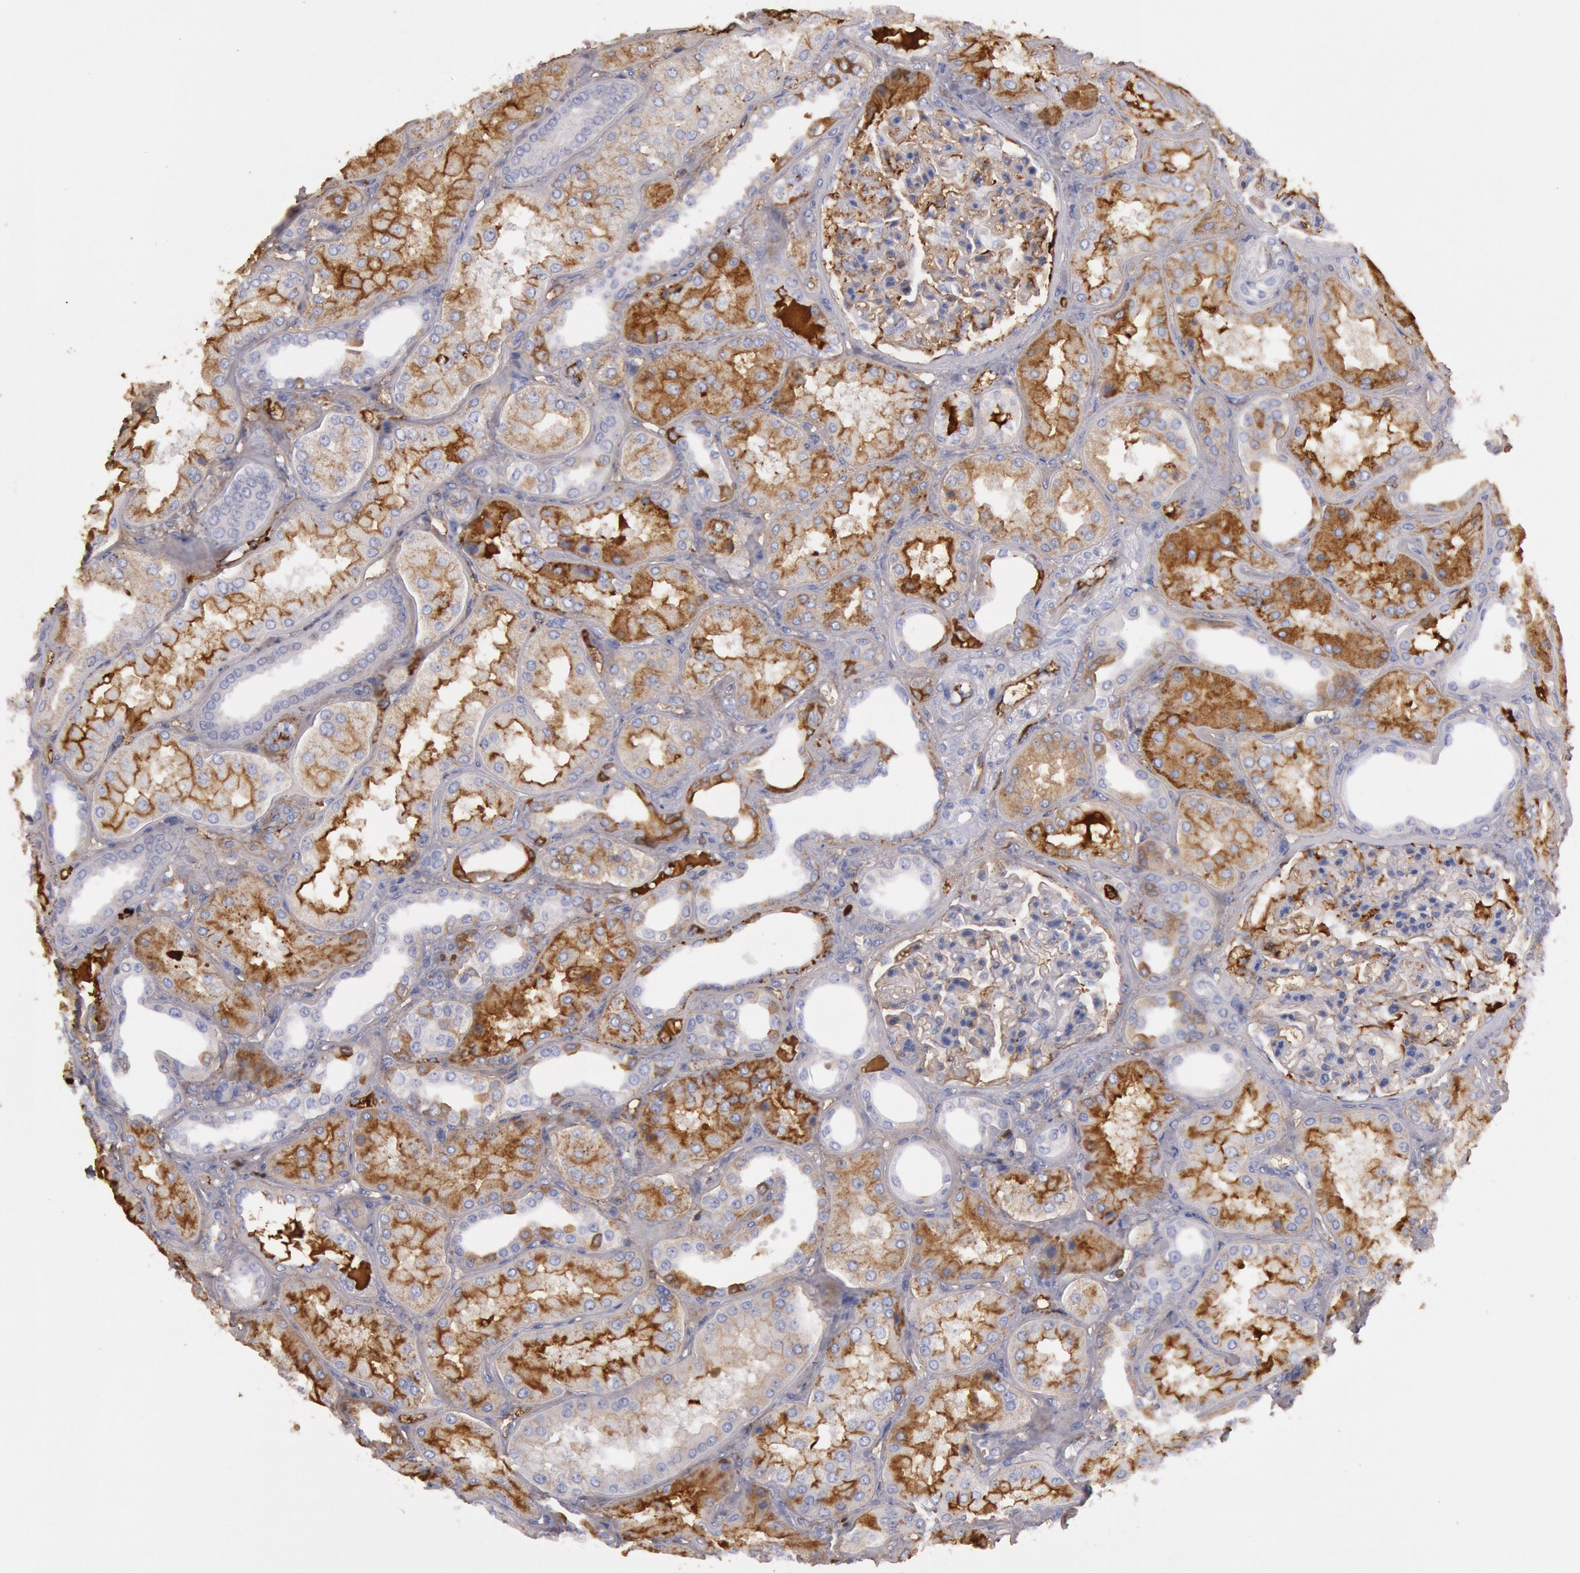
{"staining": {"intensity": "weak", "quantity": "25%-75%", "location": "cytoplasmic/membranous"}, "tissue": "kidney", "cell_type": "Cells in glomeruli", "image_type": "normal", "snomed": [{"axis": "morphology", "description": "Normal tissue, NOS"}, {"axis": "topography", "description": "Kidney"}], "caption": "Cells in glomeruli demonstrate low levels of weak cytoplasmic/membranous positivity in about 25%-75% of cells in normal human kidney. (brown staining indicates protein expression, while blue staining denotes nuclei).", "gene": "IGHA1", "patient": {"sex": "female", "age": 56}}